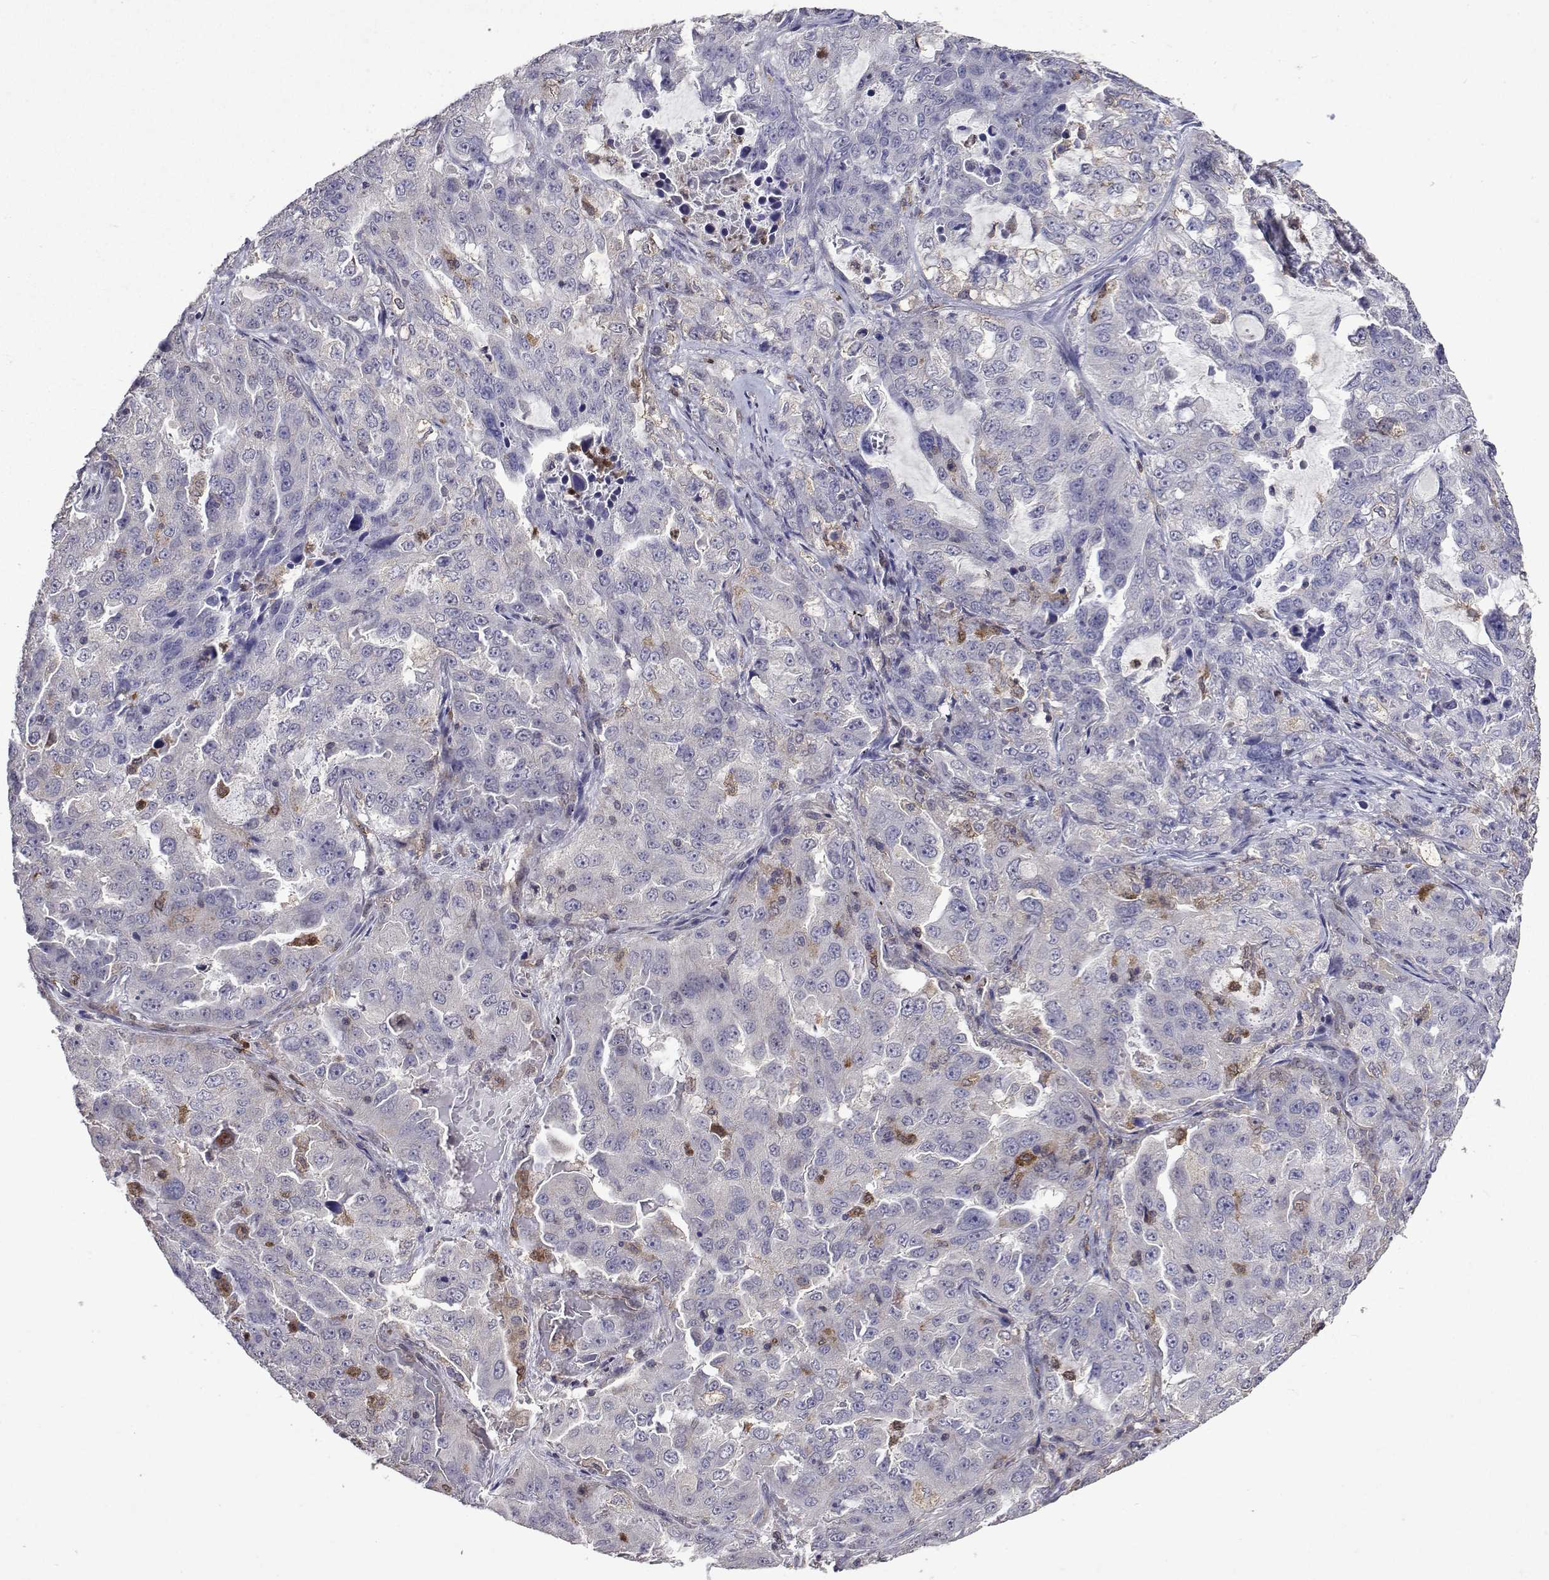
{"staining": {"intensity": "negative", "quantity": "none", "location": "none"}, "tissue": "lung cancer", "cell_type": "Tumor cells", "image_type": "cancer", "snomed": [{"axis": "morphology", "description": "Adenocarcinoma, NOS"}, {"axis": "topography", "description": "Lung"}], "caption": "DAB immunohistochemical staining of human lung adenocarcinoma demonstrates no significant expression in tumor cells.", "gene": "APAF1", "patient": {"sex": "female", "age": 61}}